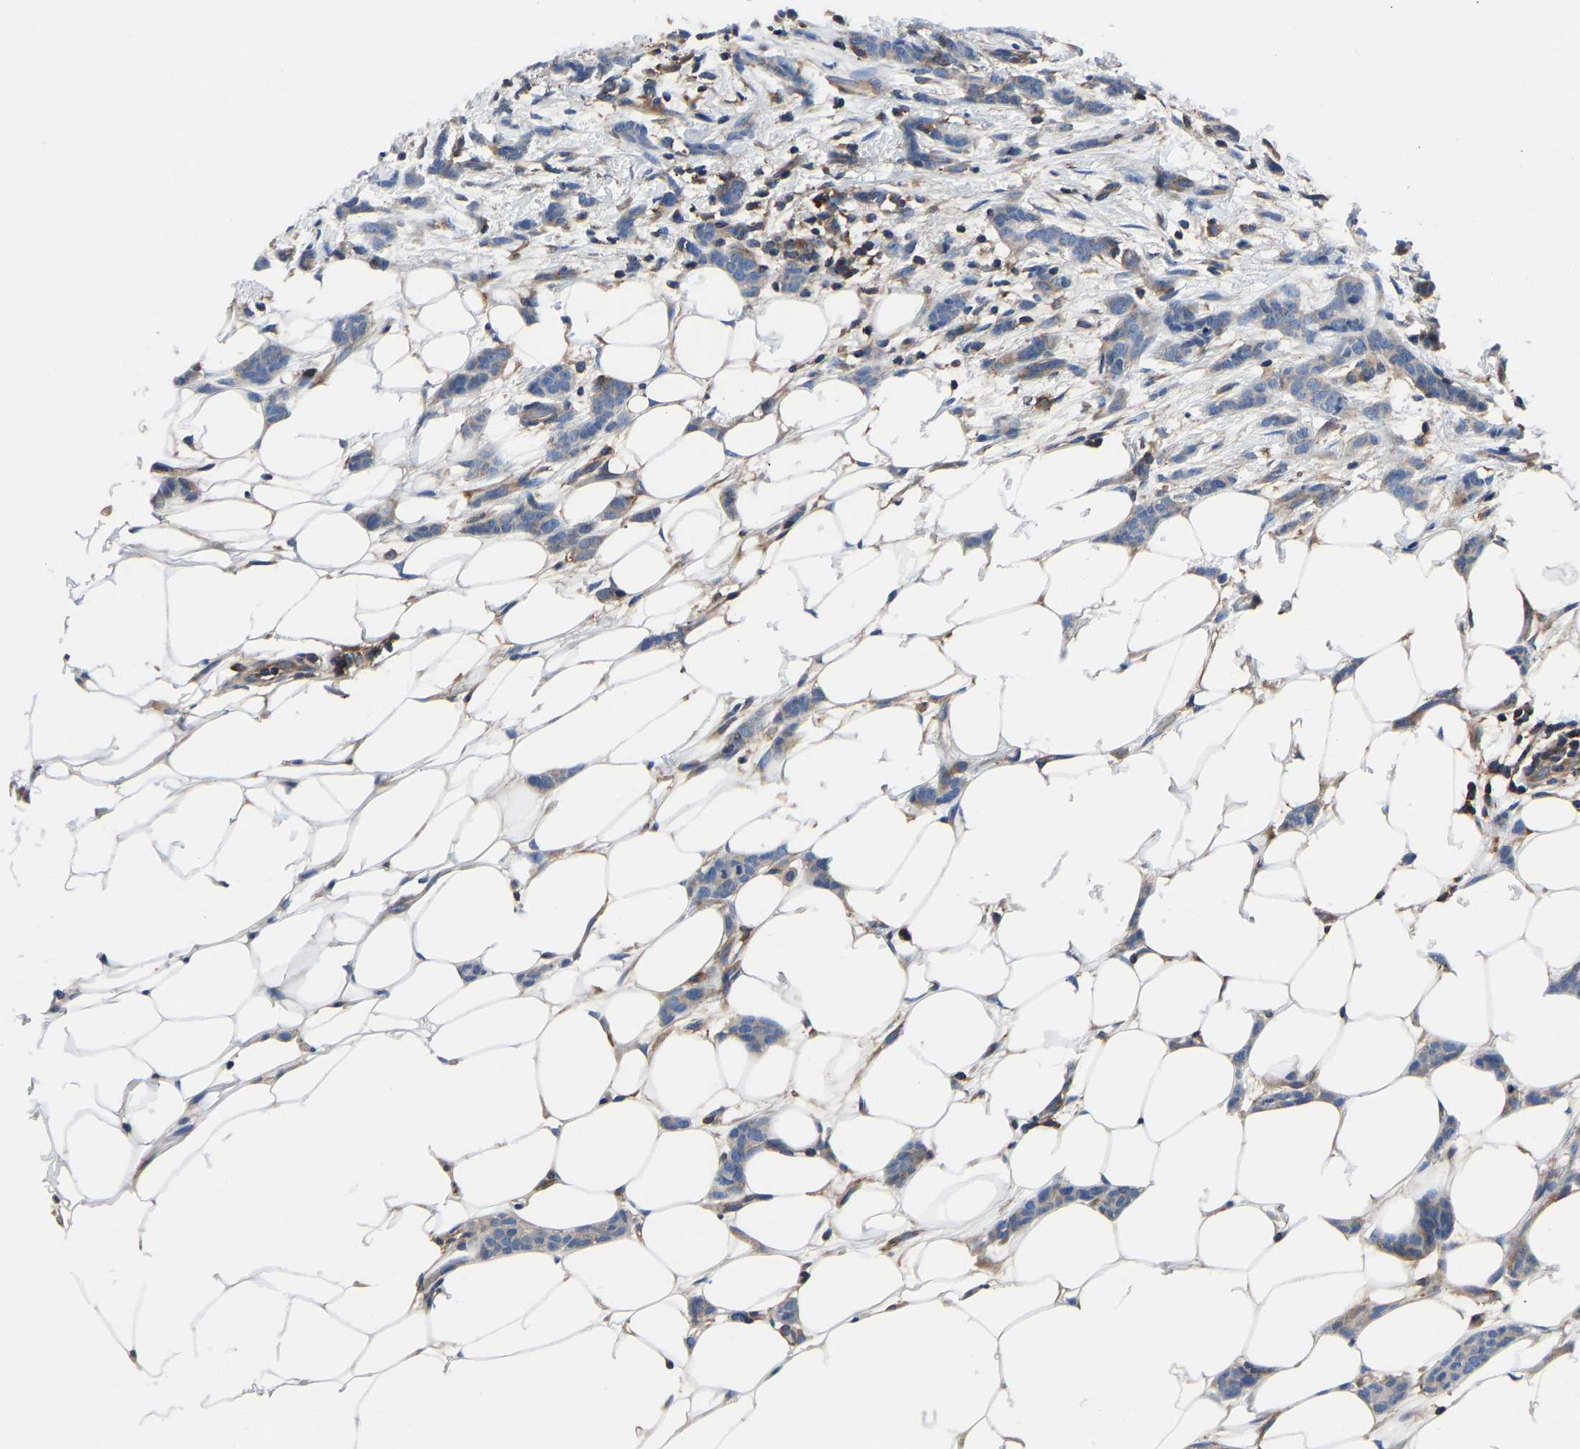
{"staining": {"intensity": "negative", "quantity": "none", "location": "none"}, "tissue": "breast cancer", "cell_type": "Tumor cells", "image_type": "cancer", "snomed": [{"axis": "morphology", "description": "Lobular carcinoma"}, {"axis": "topography", "description": "Skin"}, {"axis": "topography", "description": "Breast"}], "caption": "IHC micrograph of neoplastic tissue: breast cancer stained with DAB displays no significant protein expression in tumor cells.", "gene": "PRKAR1A", "patient": {"sex": "female", "age": 46}}